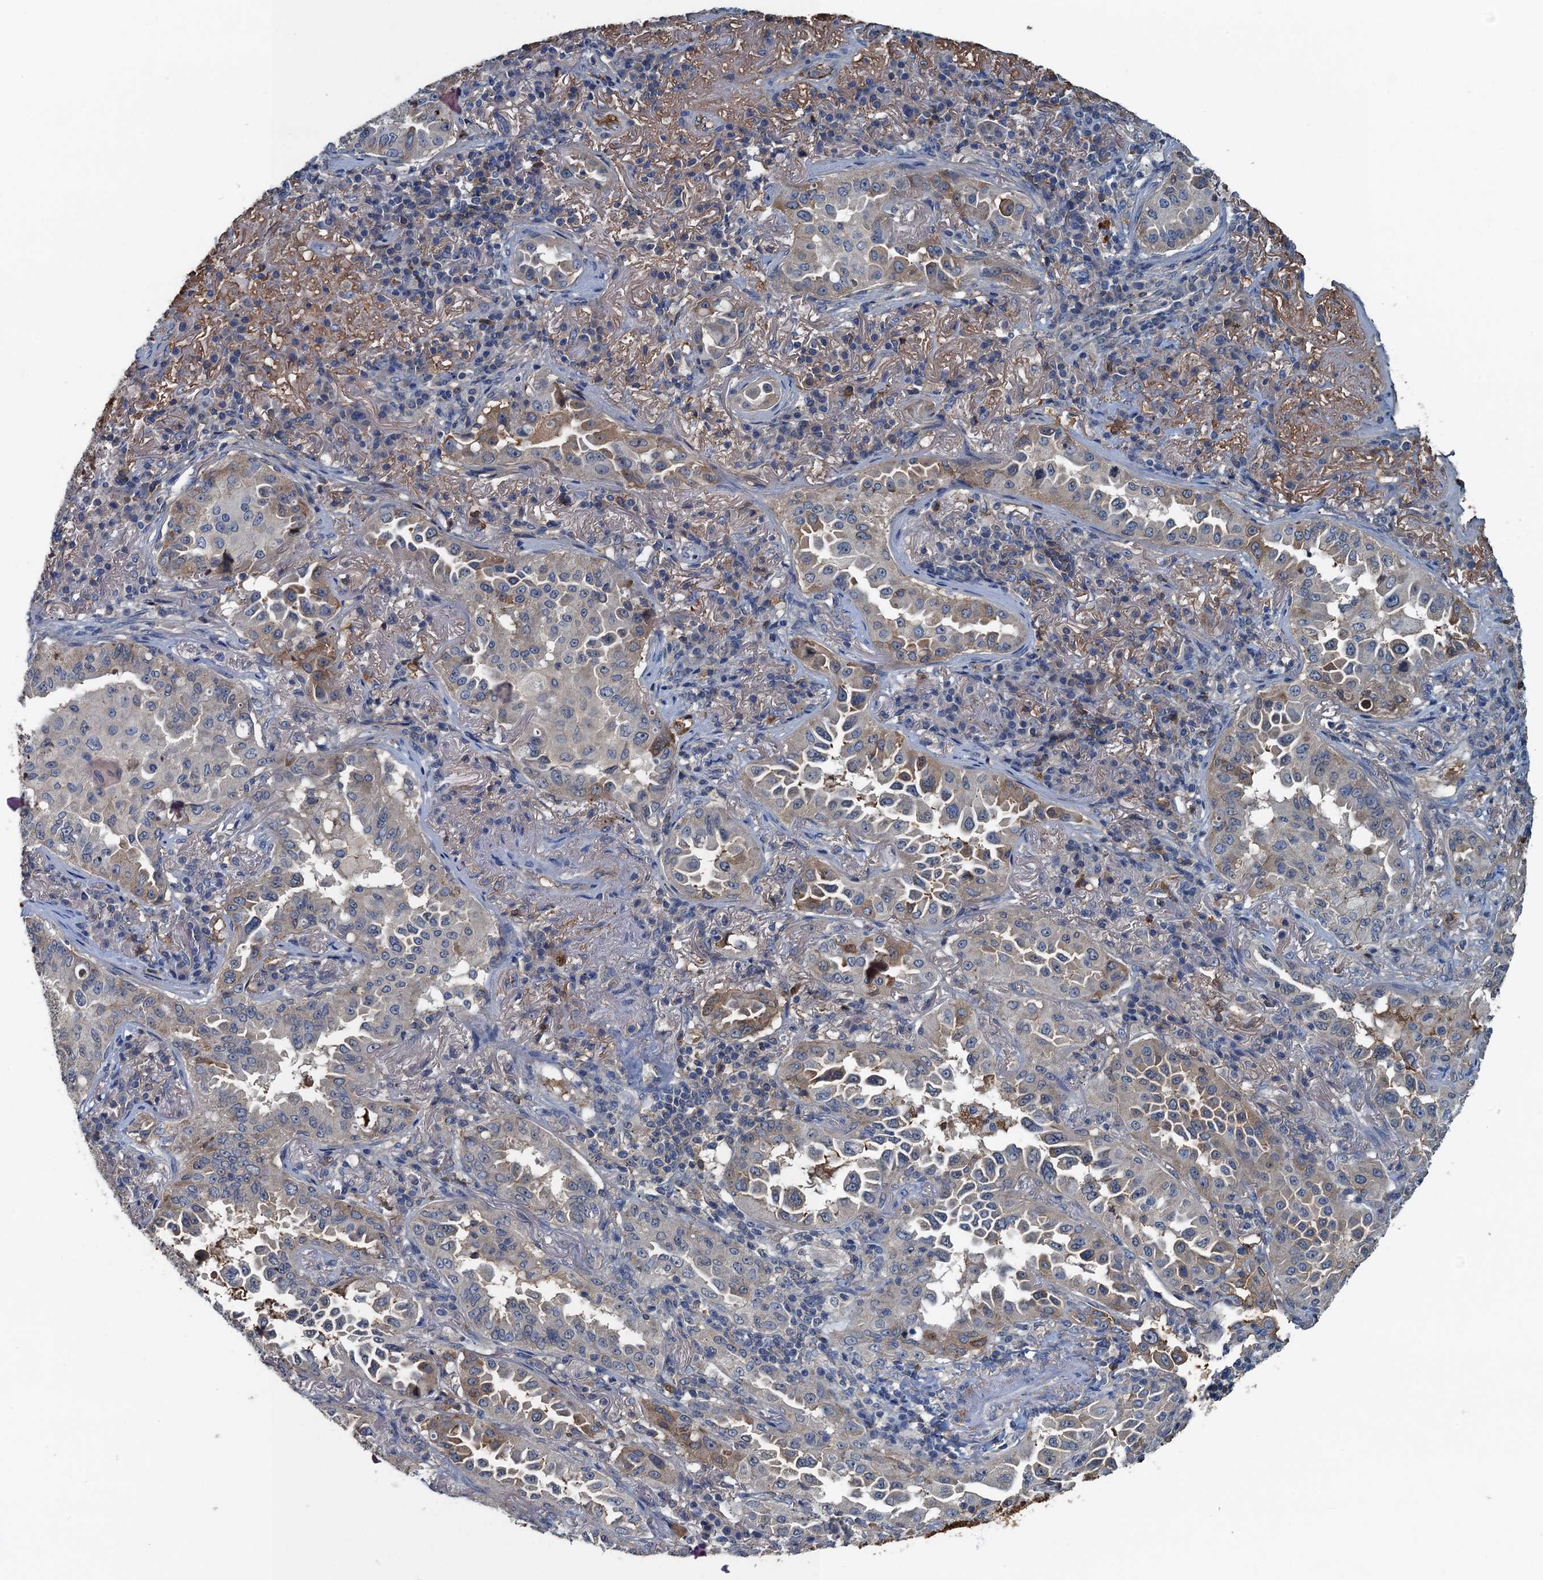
{"staining": {"intensity": "weak", "quantity": "<25%", "location": "cytoplasmic/membranous"}, "tissue": "lung cancer", "cell_type": "Tumor cells", "image_type": "cancer", "snomed": [{"axis": "morphology", "description": "Adenocarcinoma, NOS"}, {"axis": "topography", "description": "Lung"}], "caption": "Tumor cells show no significant protein positivity in lung cancer.", "gene": "LSM14B", "patient": {"sex": "female", "age": 69}}